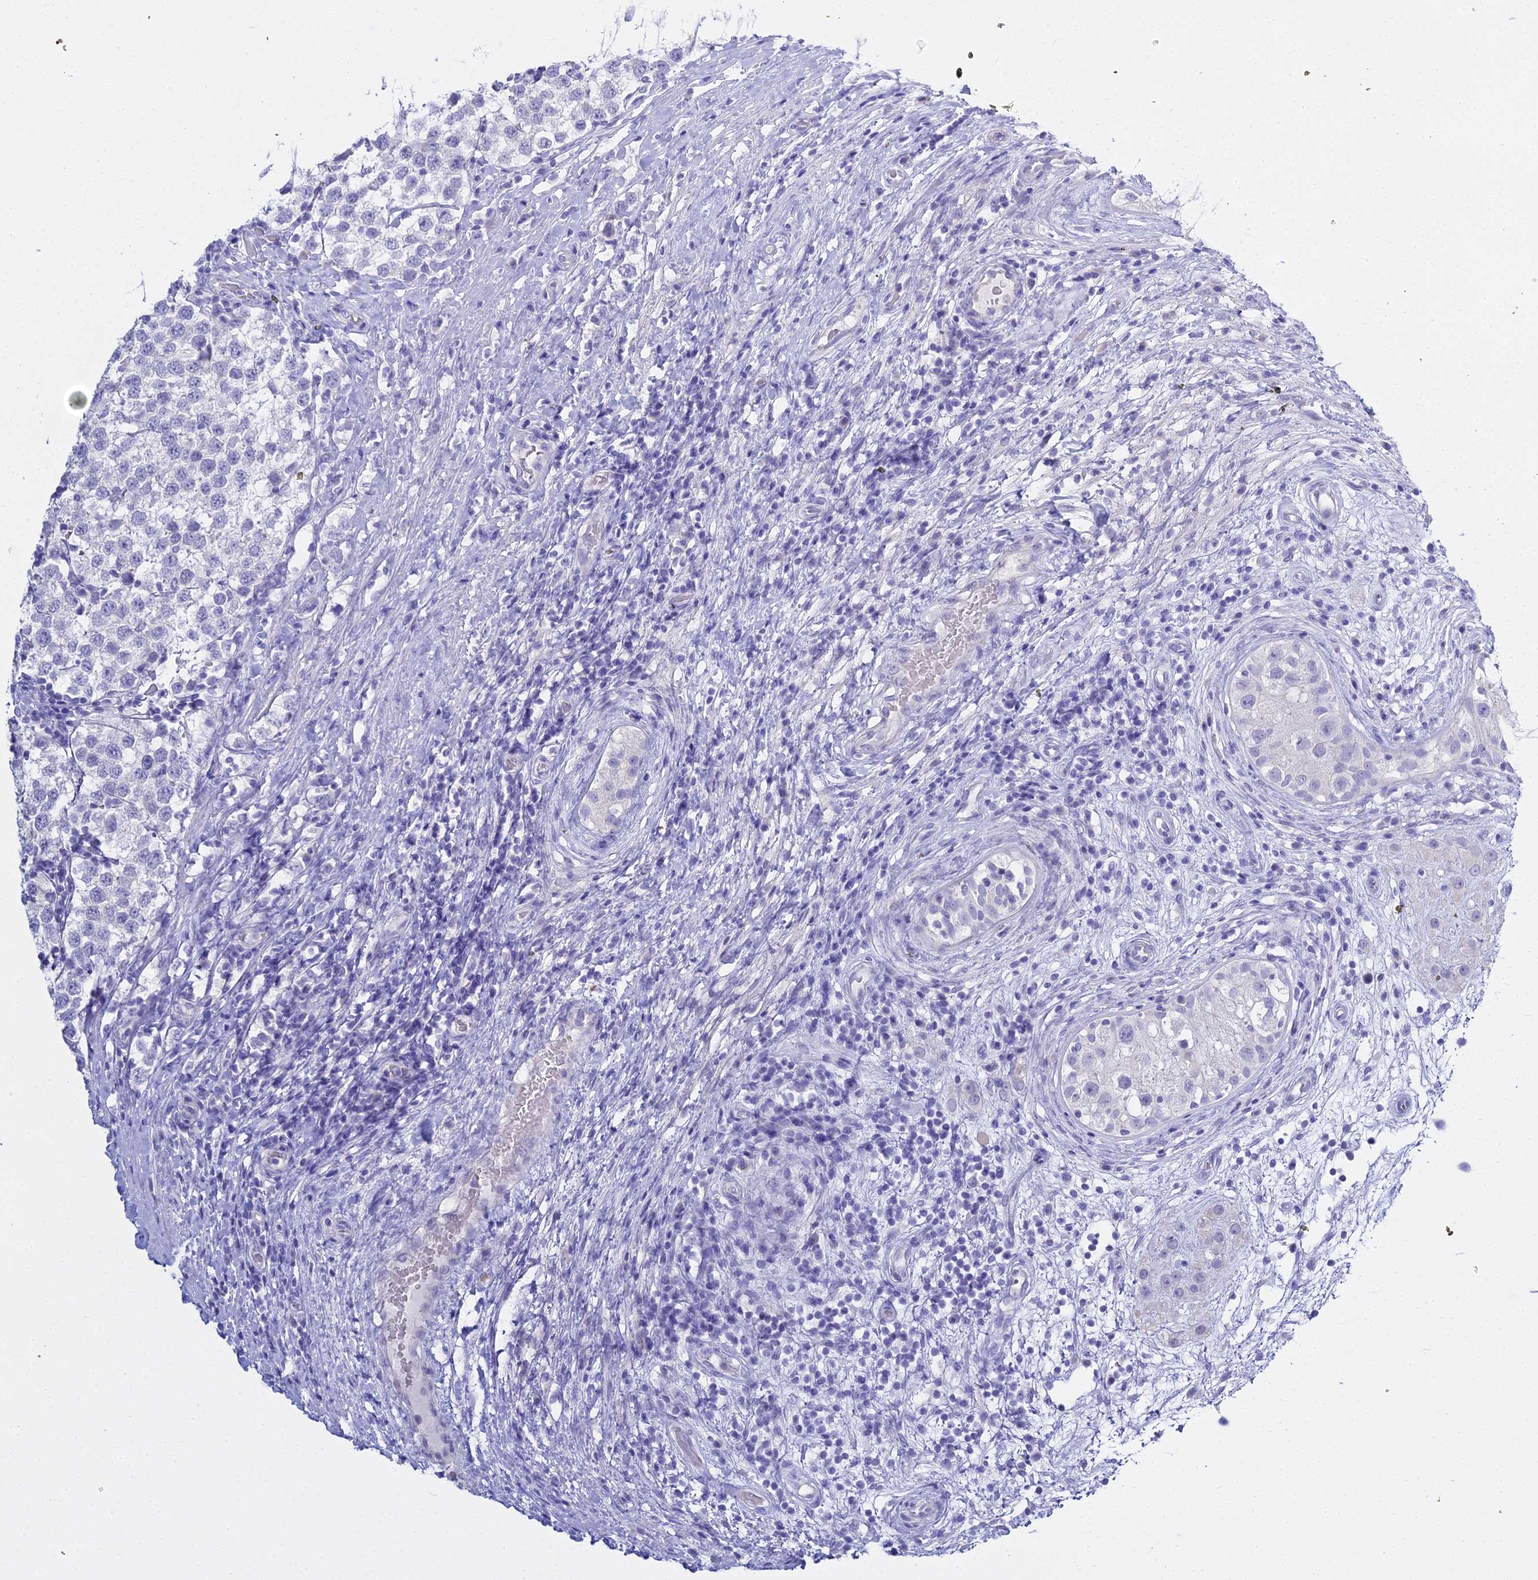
{"staining": {"intensity": "negative", "quantity": "none", "location": "none"}, "tissue": "testis cancer", "cell_type": "Tumor cells", "image_type": "cancer", "snomed": [{"axis": "morphology", "description": "Seminoma, NOS"}, {"axis": "topography", "description": "Testis"}], "caption": "Protein analysis of testis seminoma reveals no significant staining in tumor cells.", "gene": "S100A7", "patient": {"sex": "male", "age": 34}}